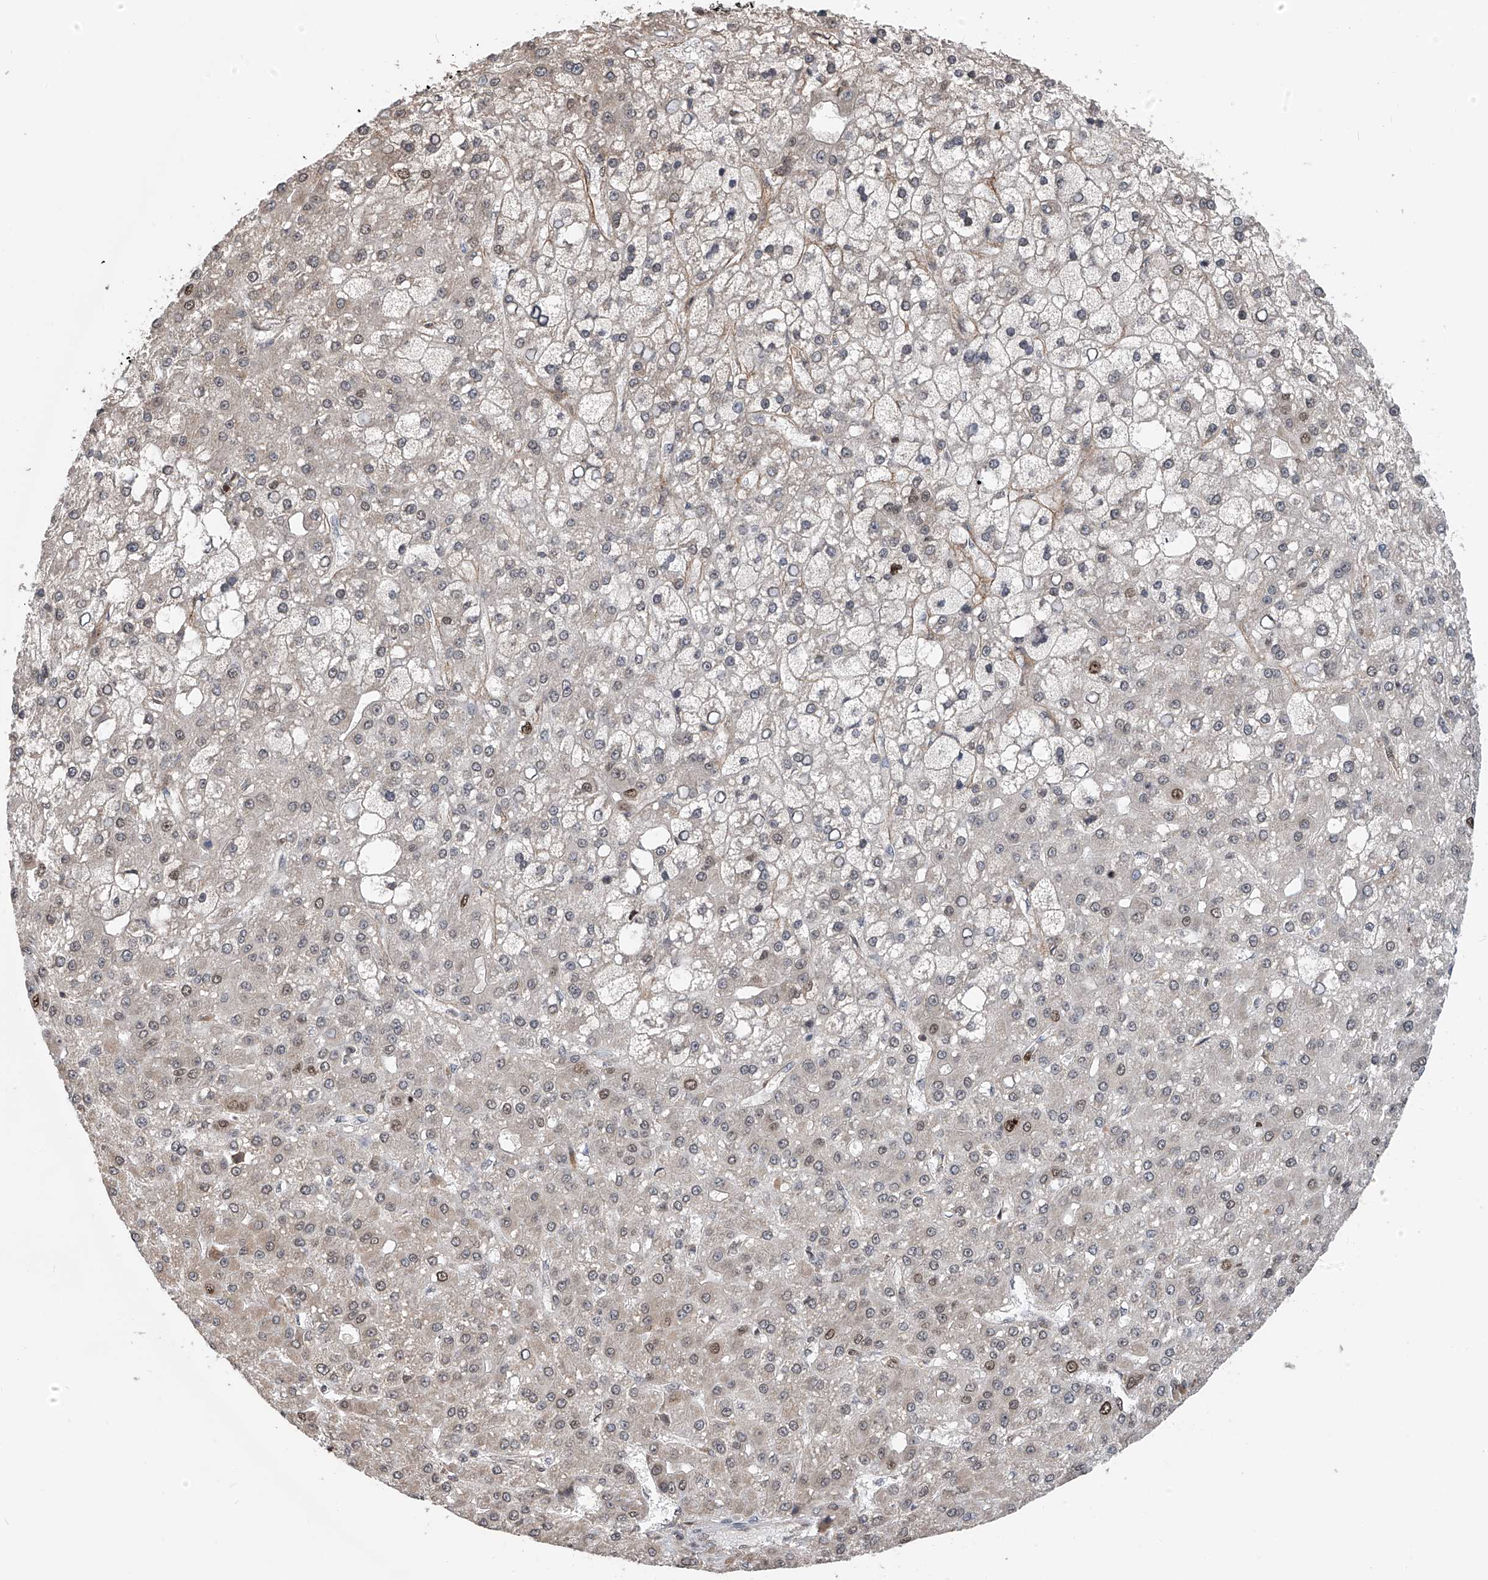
{"staining": {"intensity": "moderate", "quantity": "<25%", "location": "nuclear"}, "tissue": "liver cancer", "cell_type": "Tumor cells", "image_type": "cancer", "snomed": [{"axis": "morphology", "description": "Carcinoma, Hepatocellular, NOS"}, {"axis": "topography", "description": "Liver"}], "caption": "There is low levels of moderate nuclear staining in tumor cells of liver cancer, as demonstrated by immunohistochemical staining (brown color).", "gene": "DNAJC9", "patient": {"sex": "male", "age": 67}}